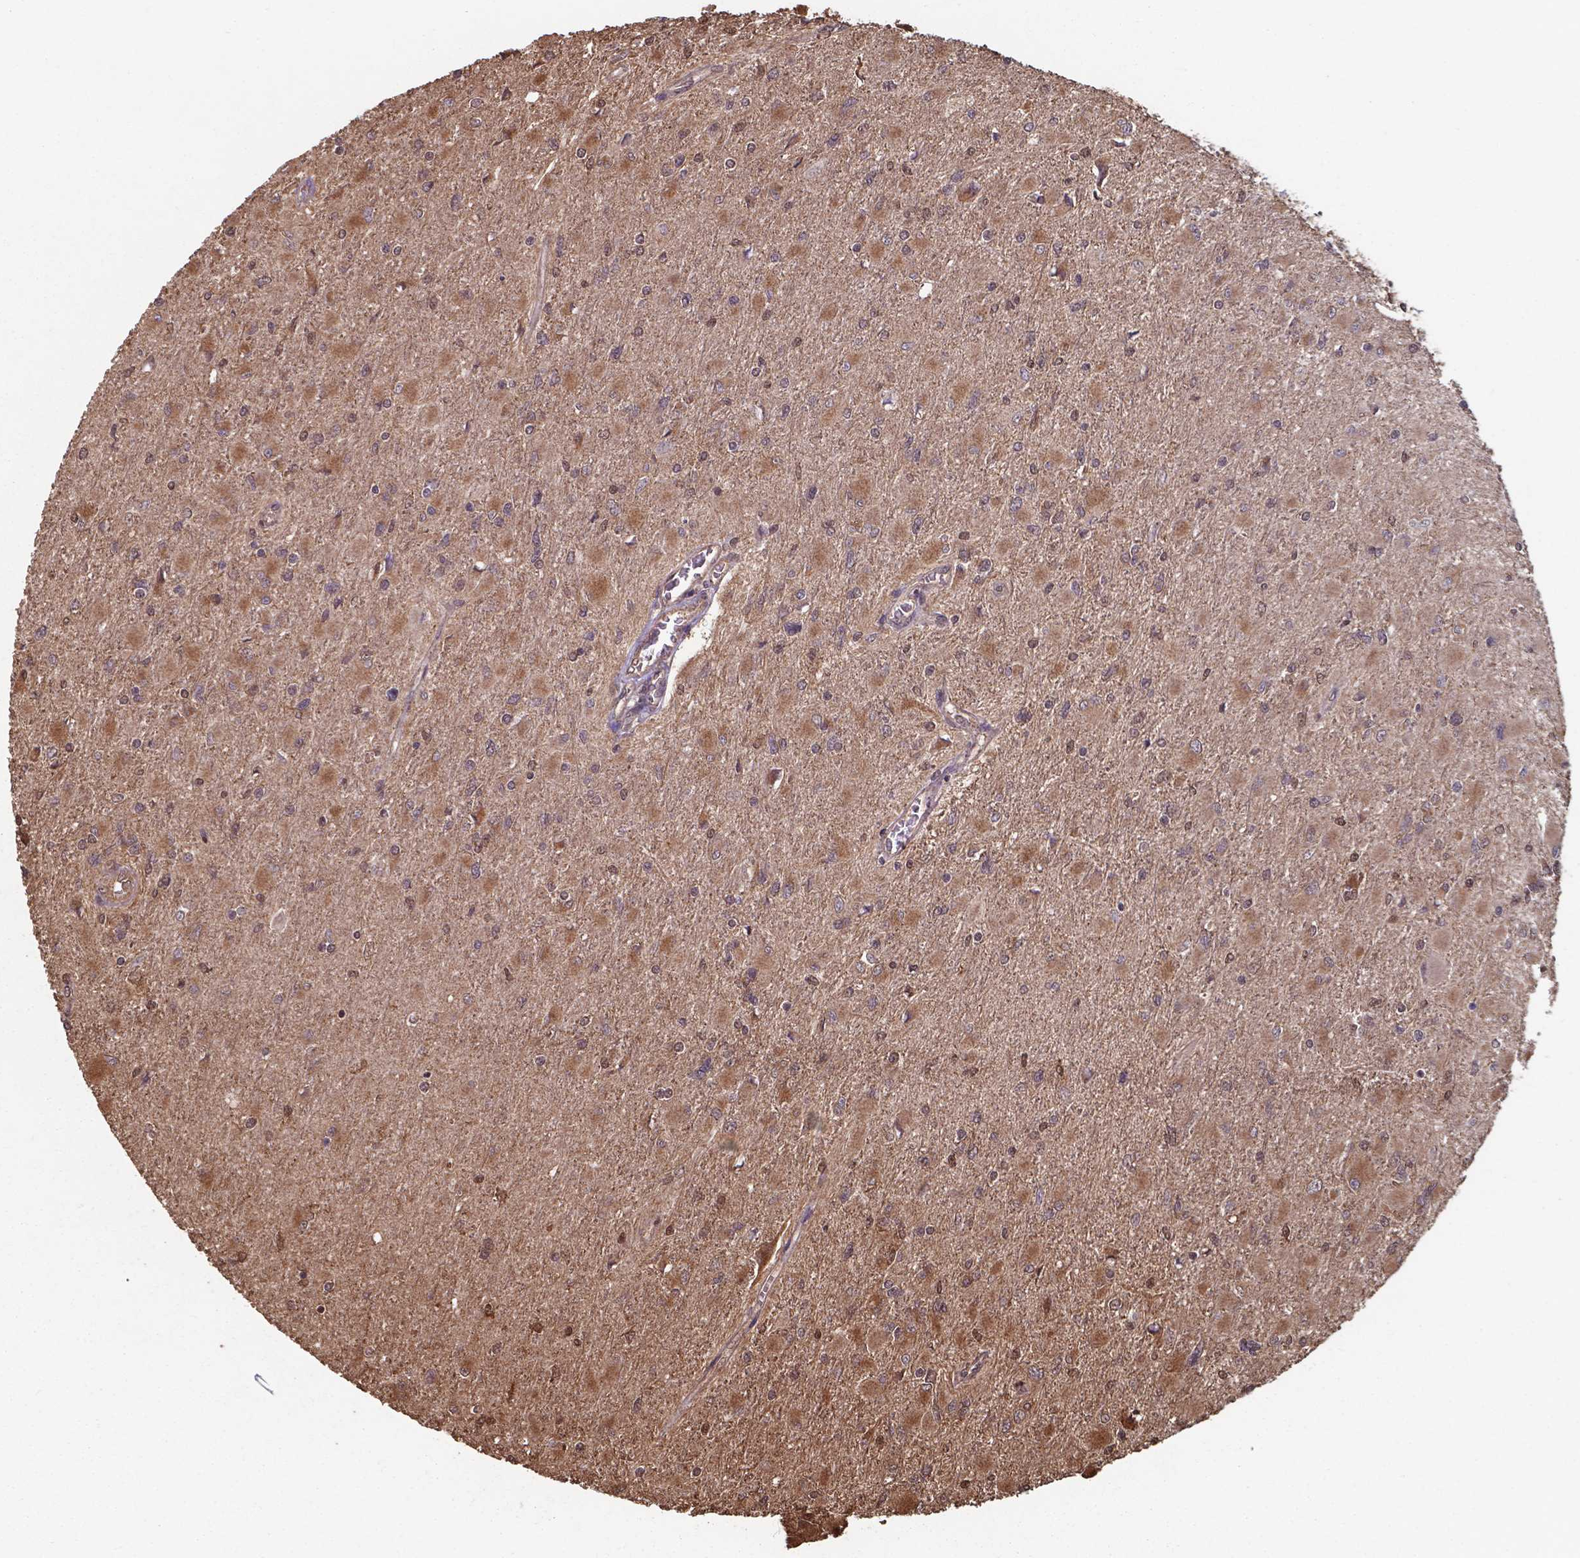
{"staining": {"intensity": "weak", "quantity": "<25%", "location": "nuclear"}, "tissue": "glioma", "cell_type": "Tumor cells", "image_type": "cancer", "snomed": [{"axis": "morphology", "description": "Glioma, malignant, High grade"}, {"axis": "topography", "description": "Cerebral cortex"}], "caption": "There is no significant positivity in tumor cells of glioma.", "gene": "CHP2", "patient": {"sex": "female", "age": 36}}